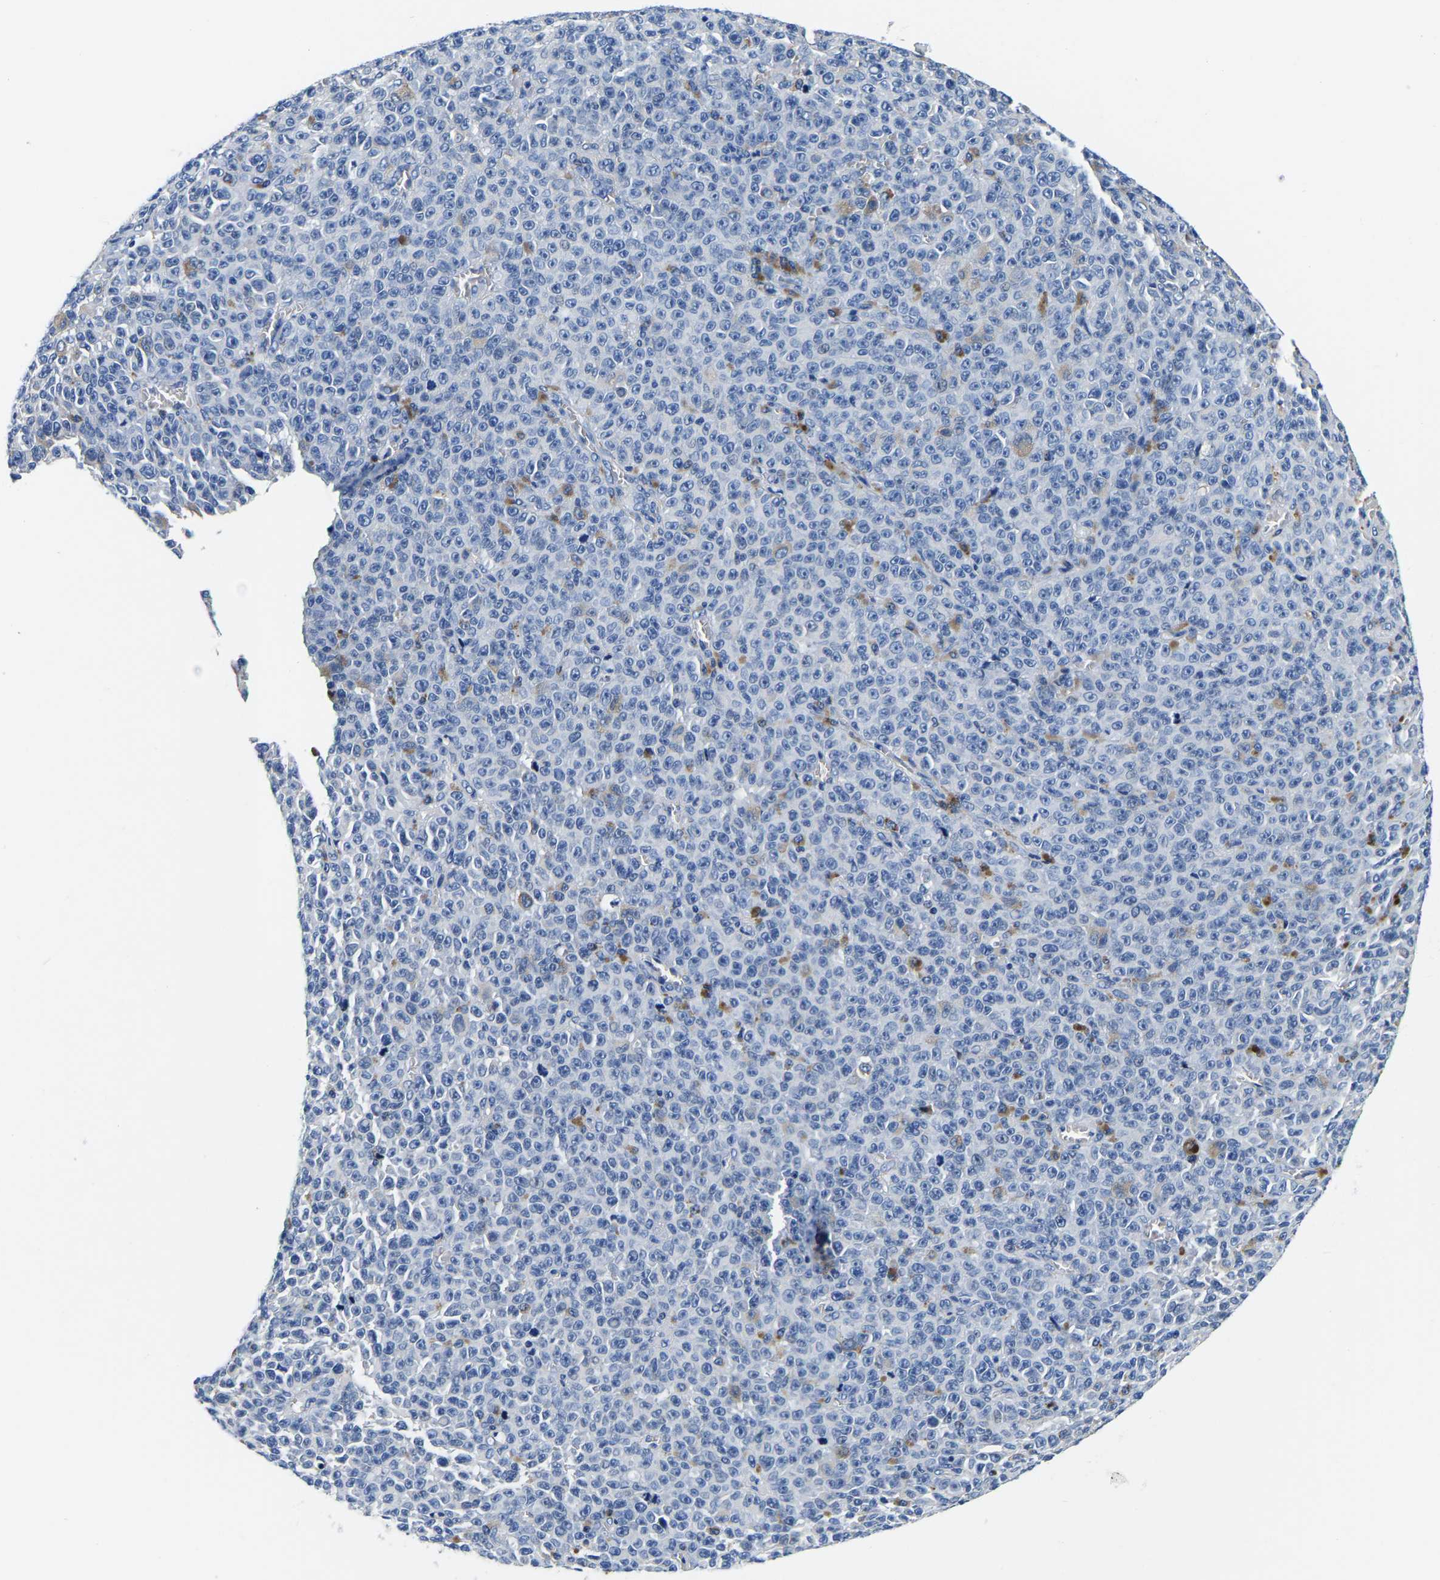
{"staining": {"intensity": "negative", "quantity": "none", "location": "none"}, "tissue": "melanoma", "cell_type": "Tumor cells", "image_type": "cancer", "snomed": [{"axis": "morphology", "description": "Malignant melanoma, NOS"}, {"axis": "topography", "description": "Skin"}], "caption": "A micrograph of human malignant melanoma is negative for staining in tumor cells. (DAB (3,3'-diaminobenzidine) IHC visualized using brightfield microscopy, high magnification).", "gene": "ACO1", "patient": {"sex": "female", "age": 82}}